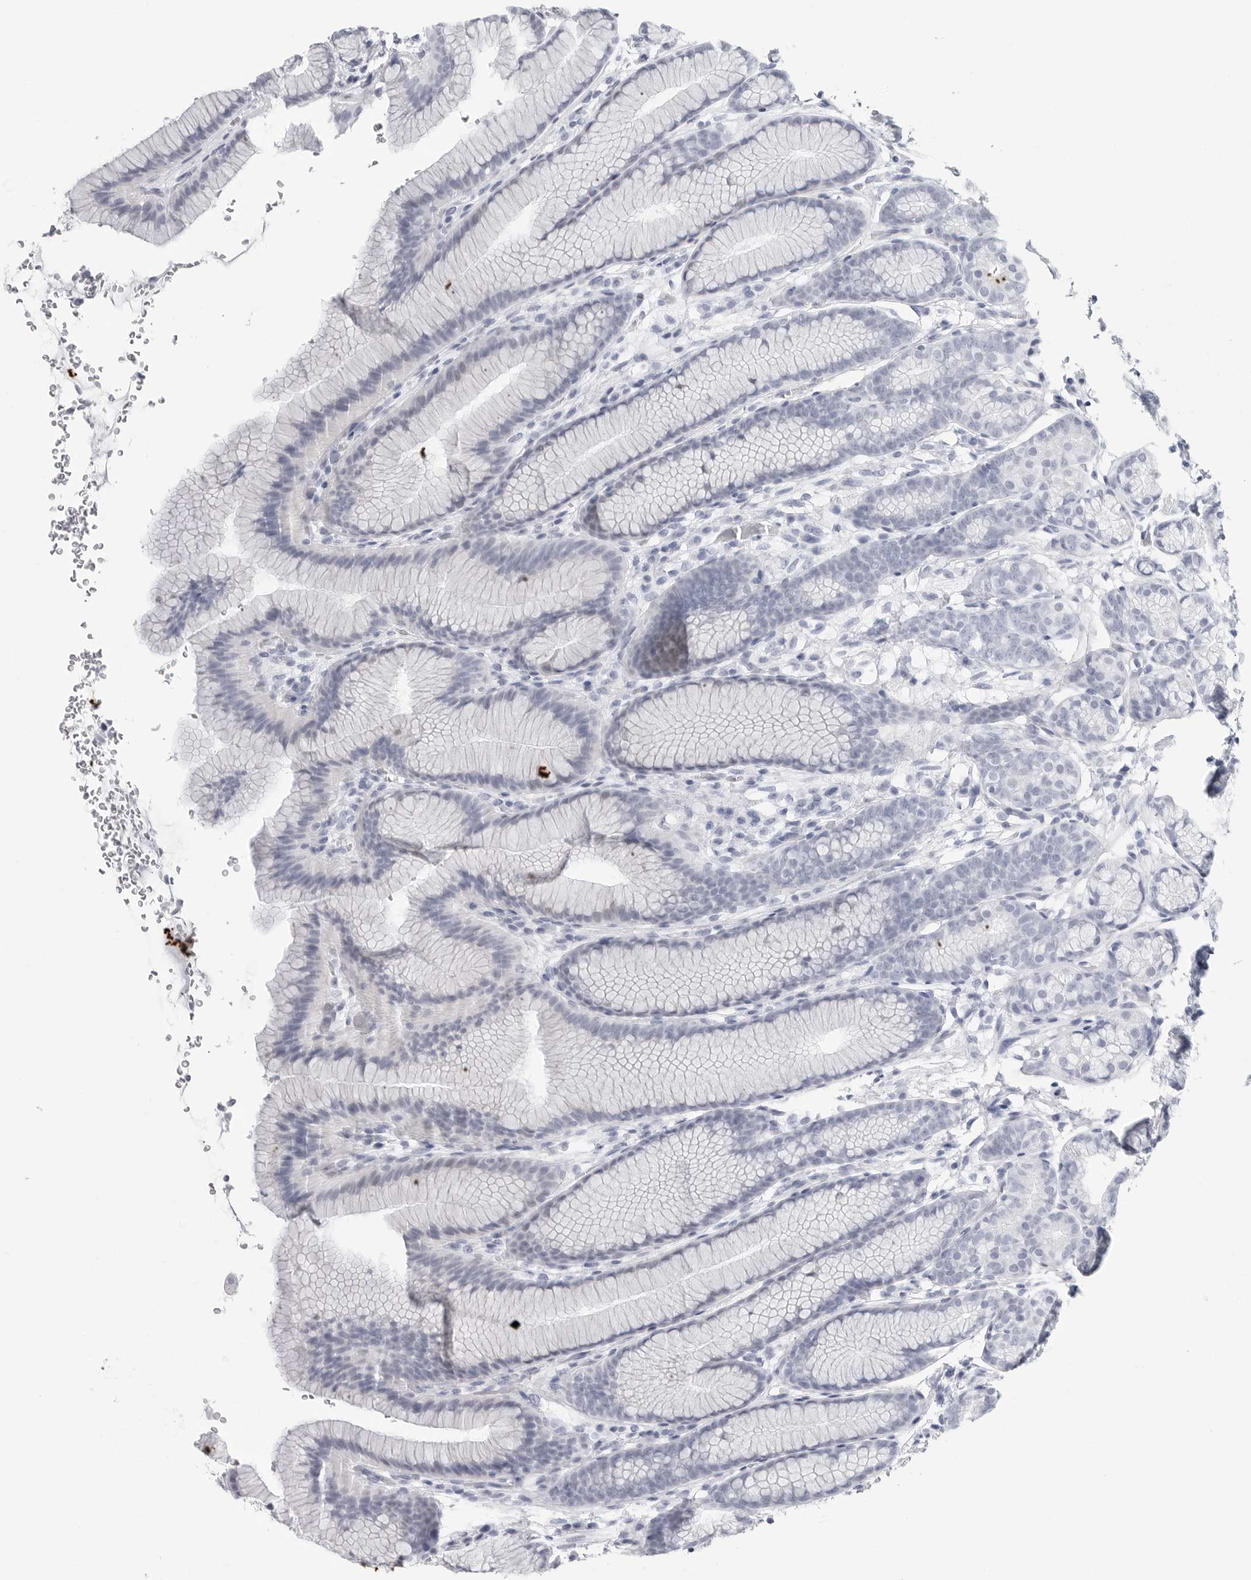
{"staining": {"intensity": "negative", "quantity": "none", "location": "none"}, "tissue": "stomach", "cell_type": "Glandular cells", "image_type": "normal", "snomed": [{"axis": "morphology", "description": "Normal tissue, NOS"}, {"axis": "topography", "description": "Stomach"}], "caption": "Immunohistochemistry micrograph of benign stomach: stomach stained with DAB demonstrates no significant protein expression in glandular cells.", "gene": "CSH1", "patient": {"sex": "male", "age": 42}}